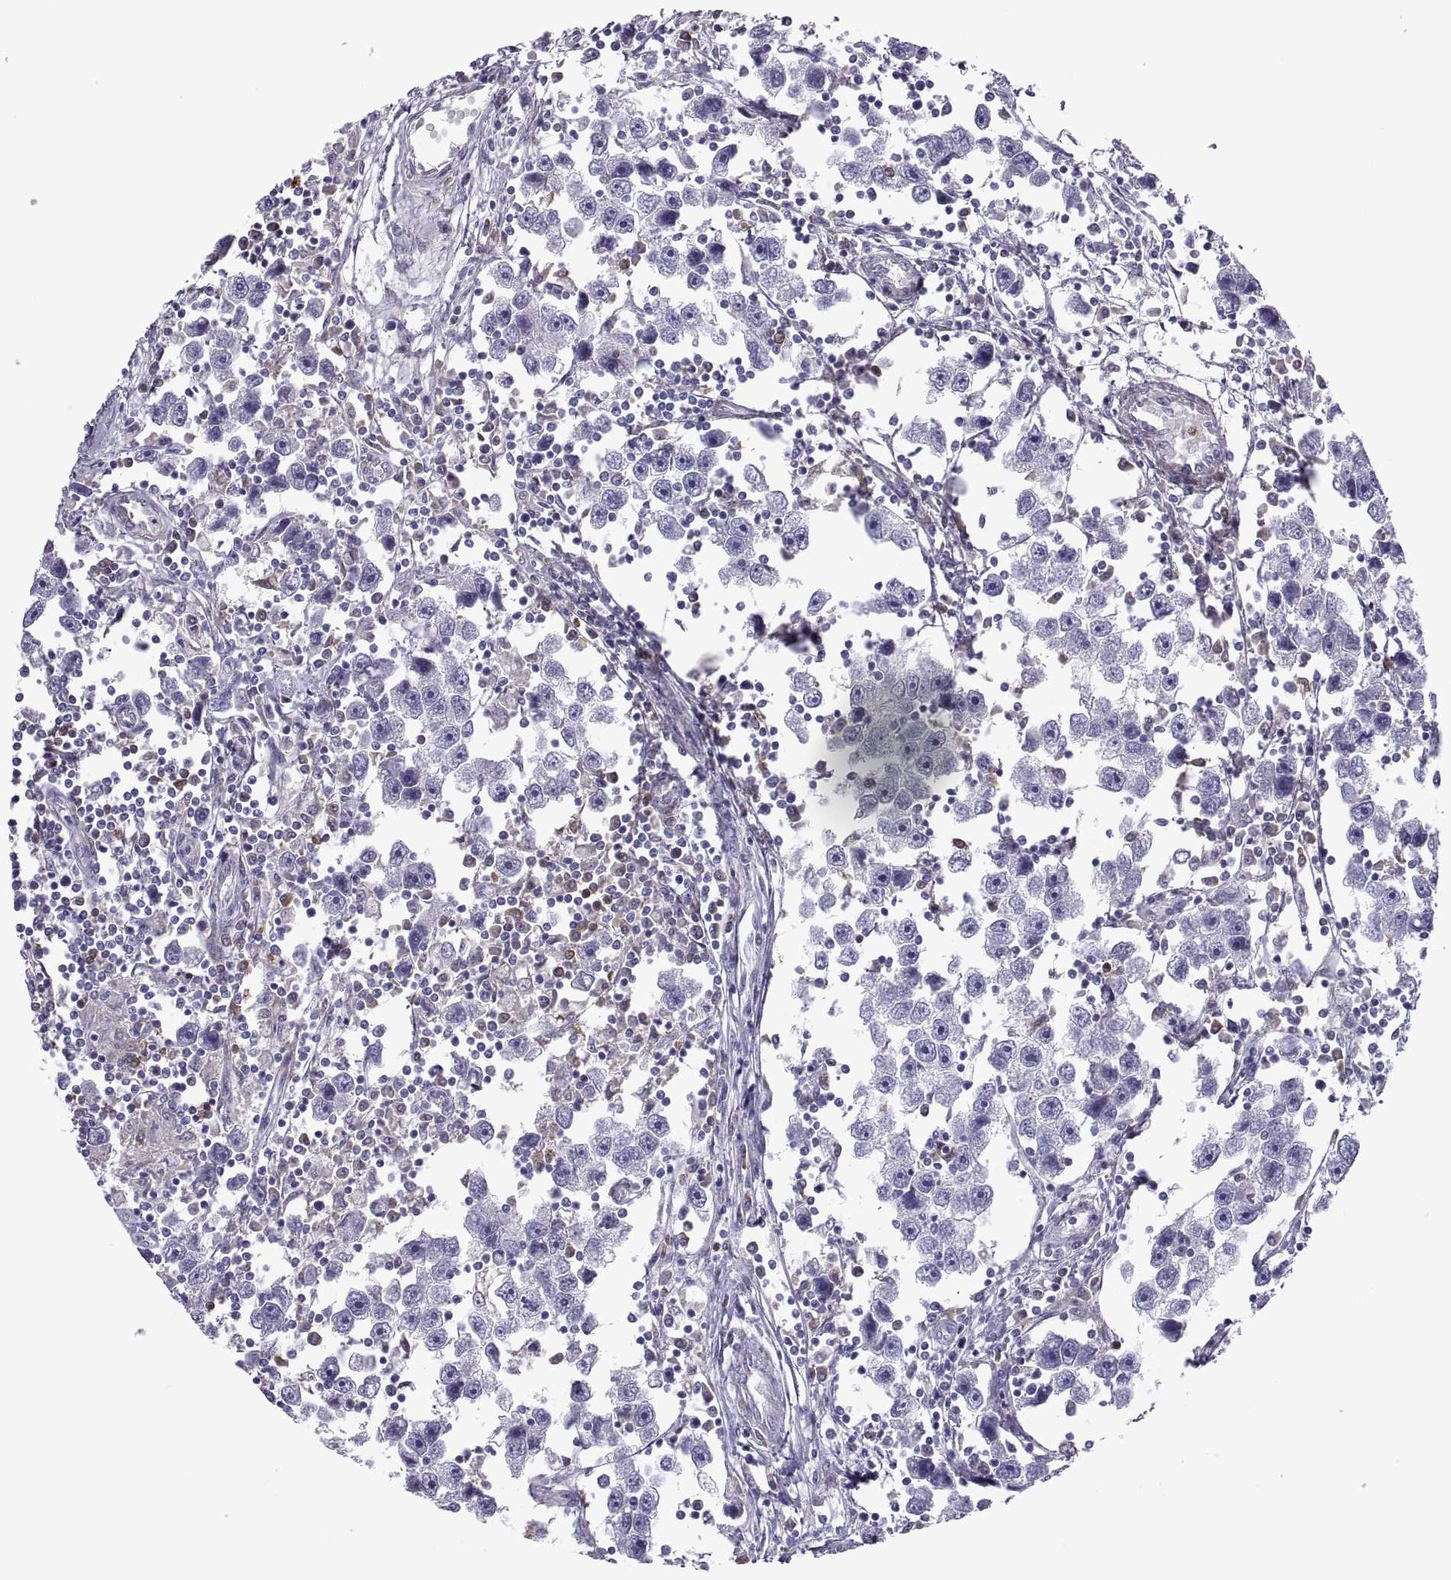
{"staining": {"intensity": "negative", "quantity": "none", "location": "none"}, "tissue": "testis cancer", "cell_type": "Tumor cells", "image_type": "cancer", "snomed": [{"axis": "morphology", "description": "Seminoma, NOS"}, {"axis": "topography", "description": "Testis"}], "caption": "This is a photomicrograph of immunohistochemistry staining of seminoma (testis), which shows no expression in tumor cells.", "gene": "DOK3", "patient": {"sex": "male", "age": 30}}